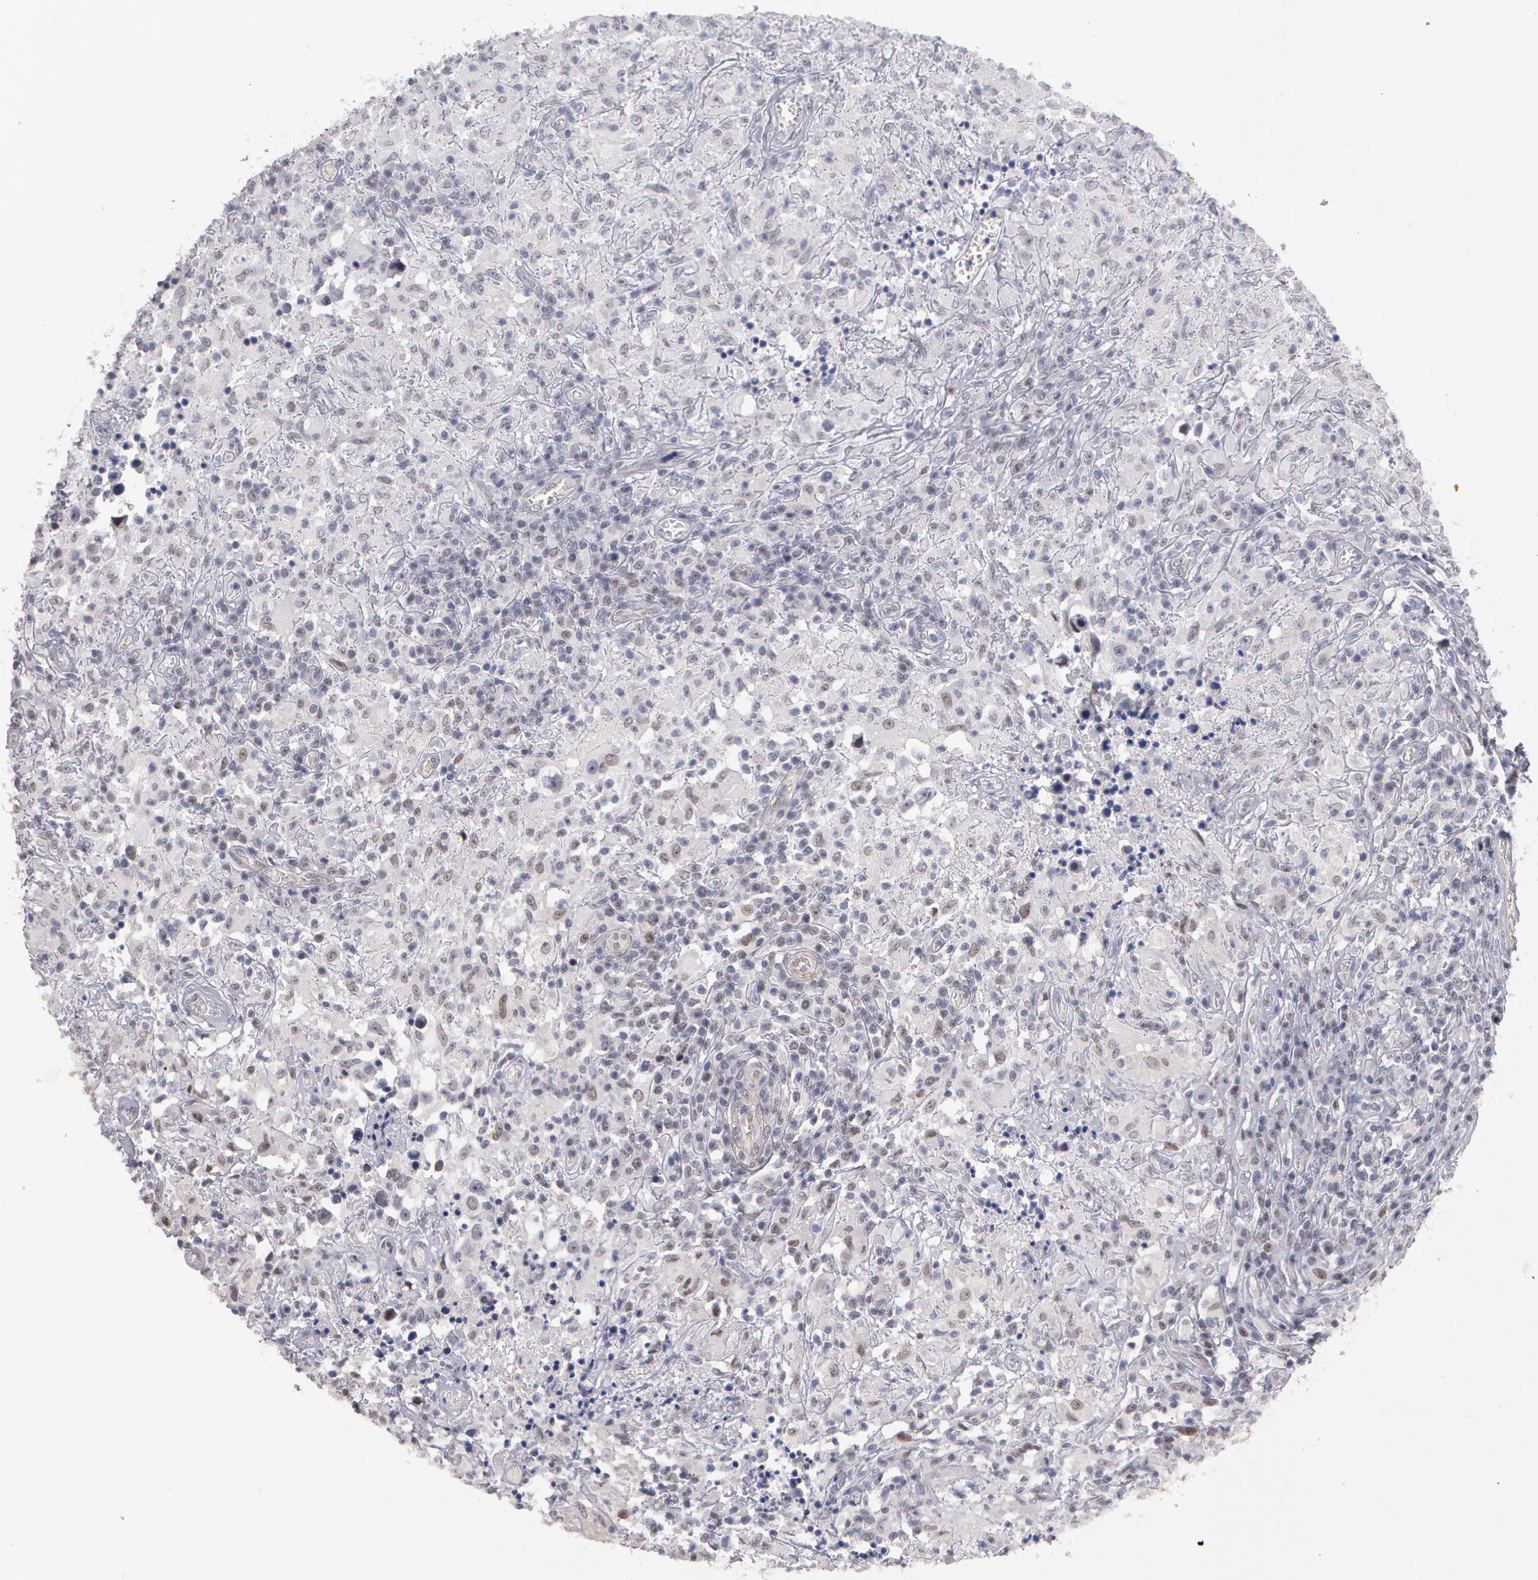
{"staining": {"intensity": "negative", "quantity": "none", "location": "none"}, "tissue": "testis cancer", "cell_type": "Tumor cells", "image_type": "cancer", "snomed": [{"axis": "morphology", "description": "Seminoma, NOS"}, {"axis": "topography", "description": "Testis"}], "caption": "Seminoma (testis) was stained to show a protein in brown. There is no significant positivity in tumor cells.", "gene": "PRICKLE1", "patient": {"sex": "male", "age": 34}}